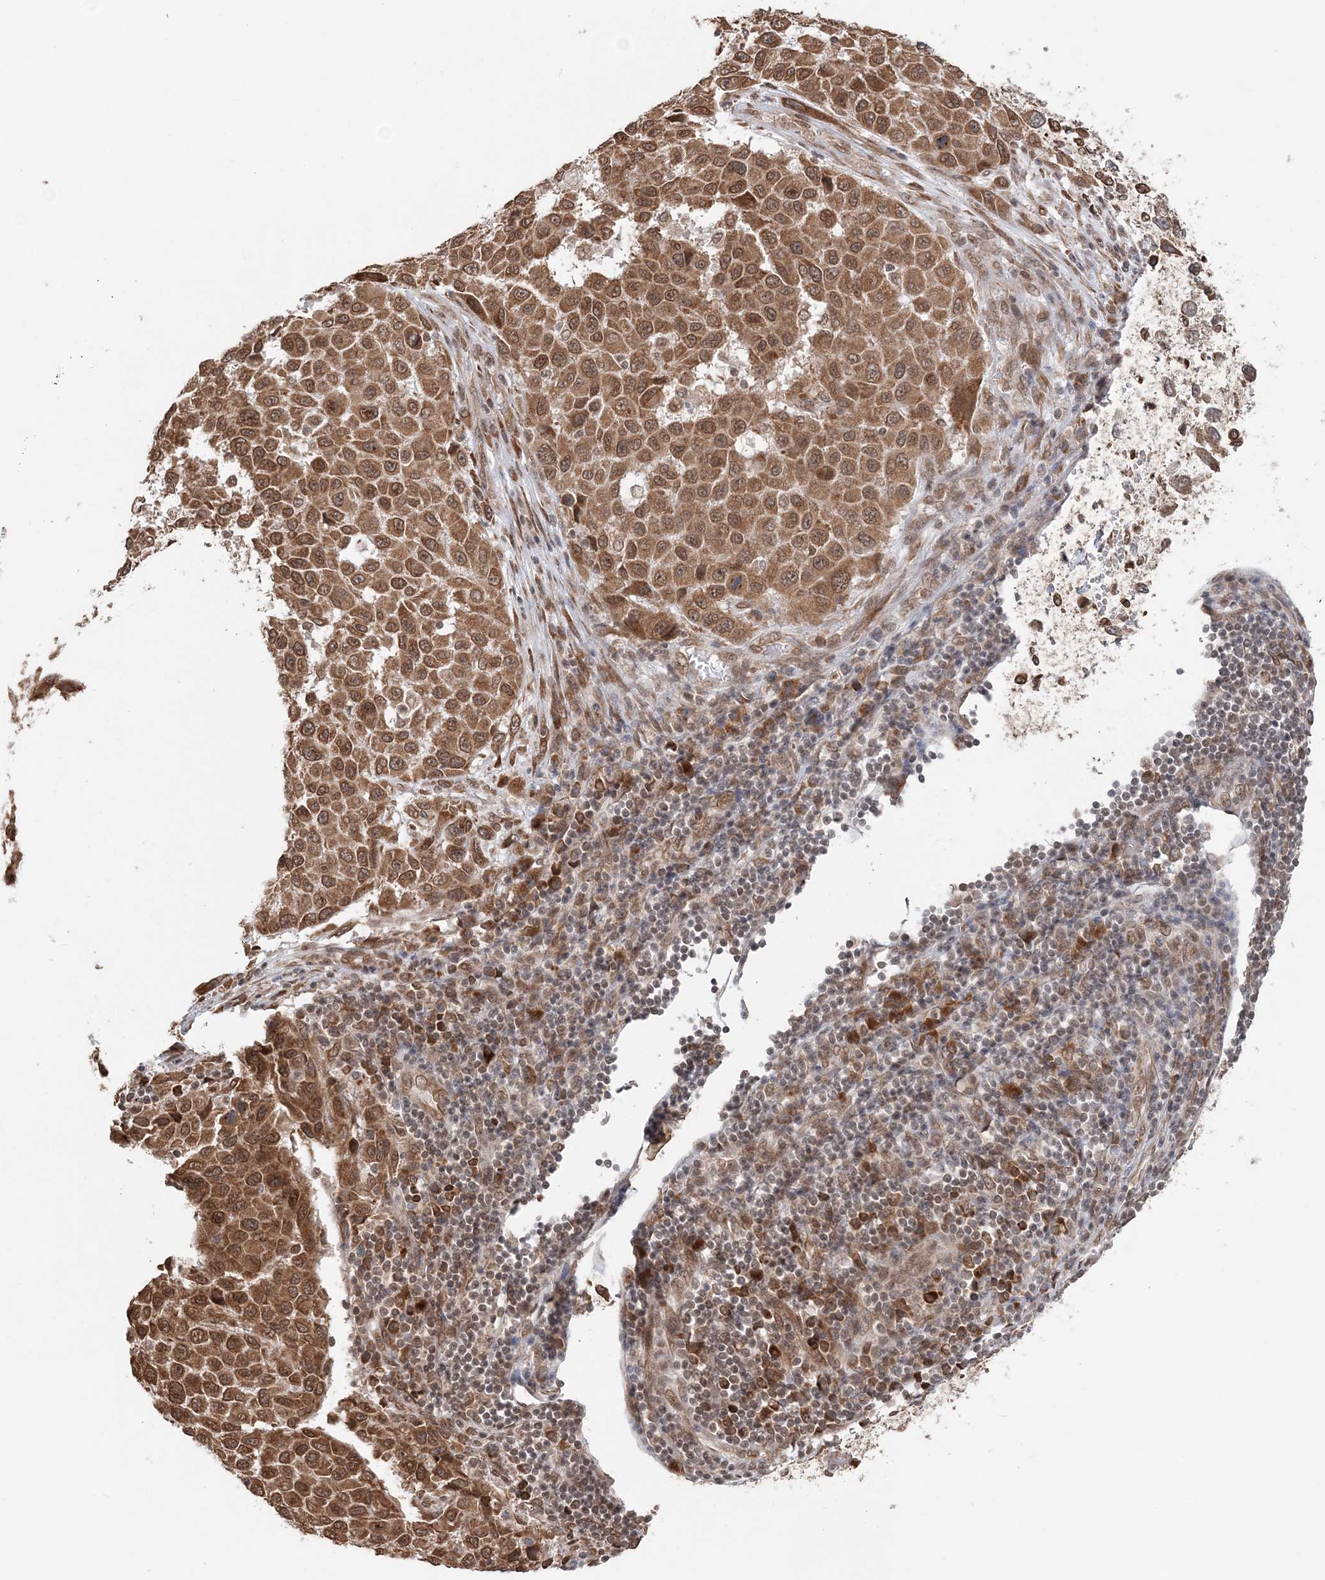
{"staining": {"intensity": "moderate", "quantity": ">75%", "location": "cytoplasmic/membranous,nuclear"}, "tissue": "melanoma", "cell_type": "Tumor cells", "image_type": "cancer", "snomed": [{"axis": "morphology", "description": "Malignant melanoma, Metastatic site"}, {"axis": "topography", "description": "Lymph node"}], "caption": "This is an image of immunohistochemistry staining of melanoma, which shows moderate staining in the cytoplasmic/membranous and nuclear of tumor cells.", "gene": "TMED10", "patient": {"sex": "male", "age": 61}}